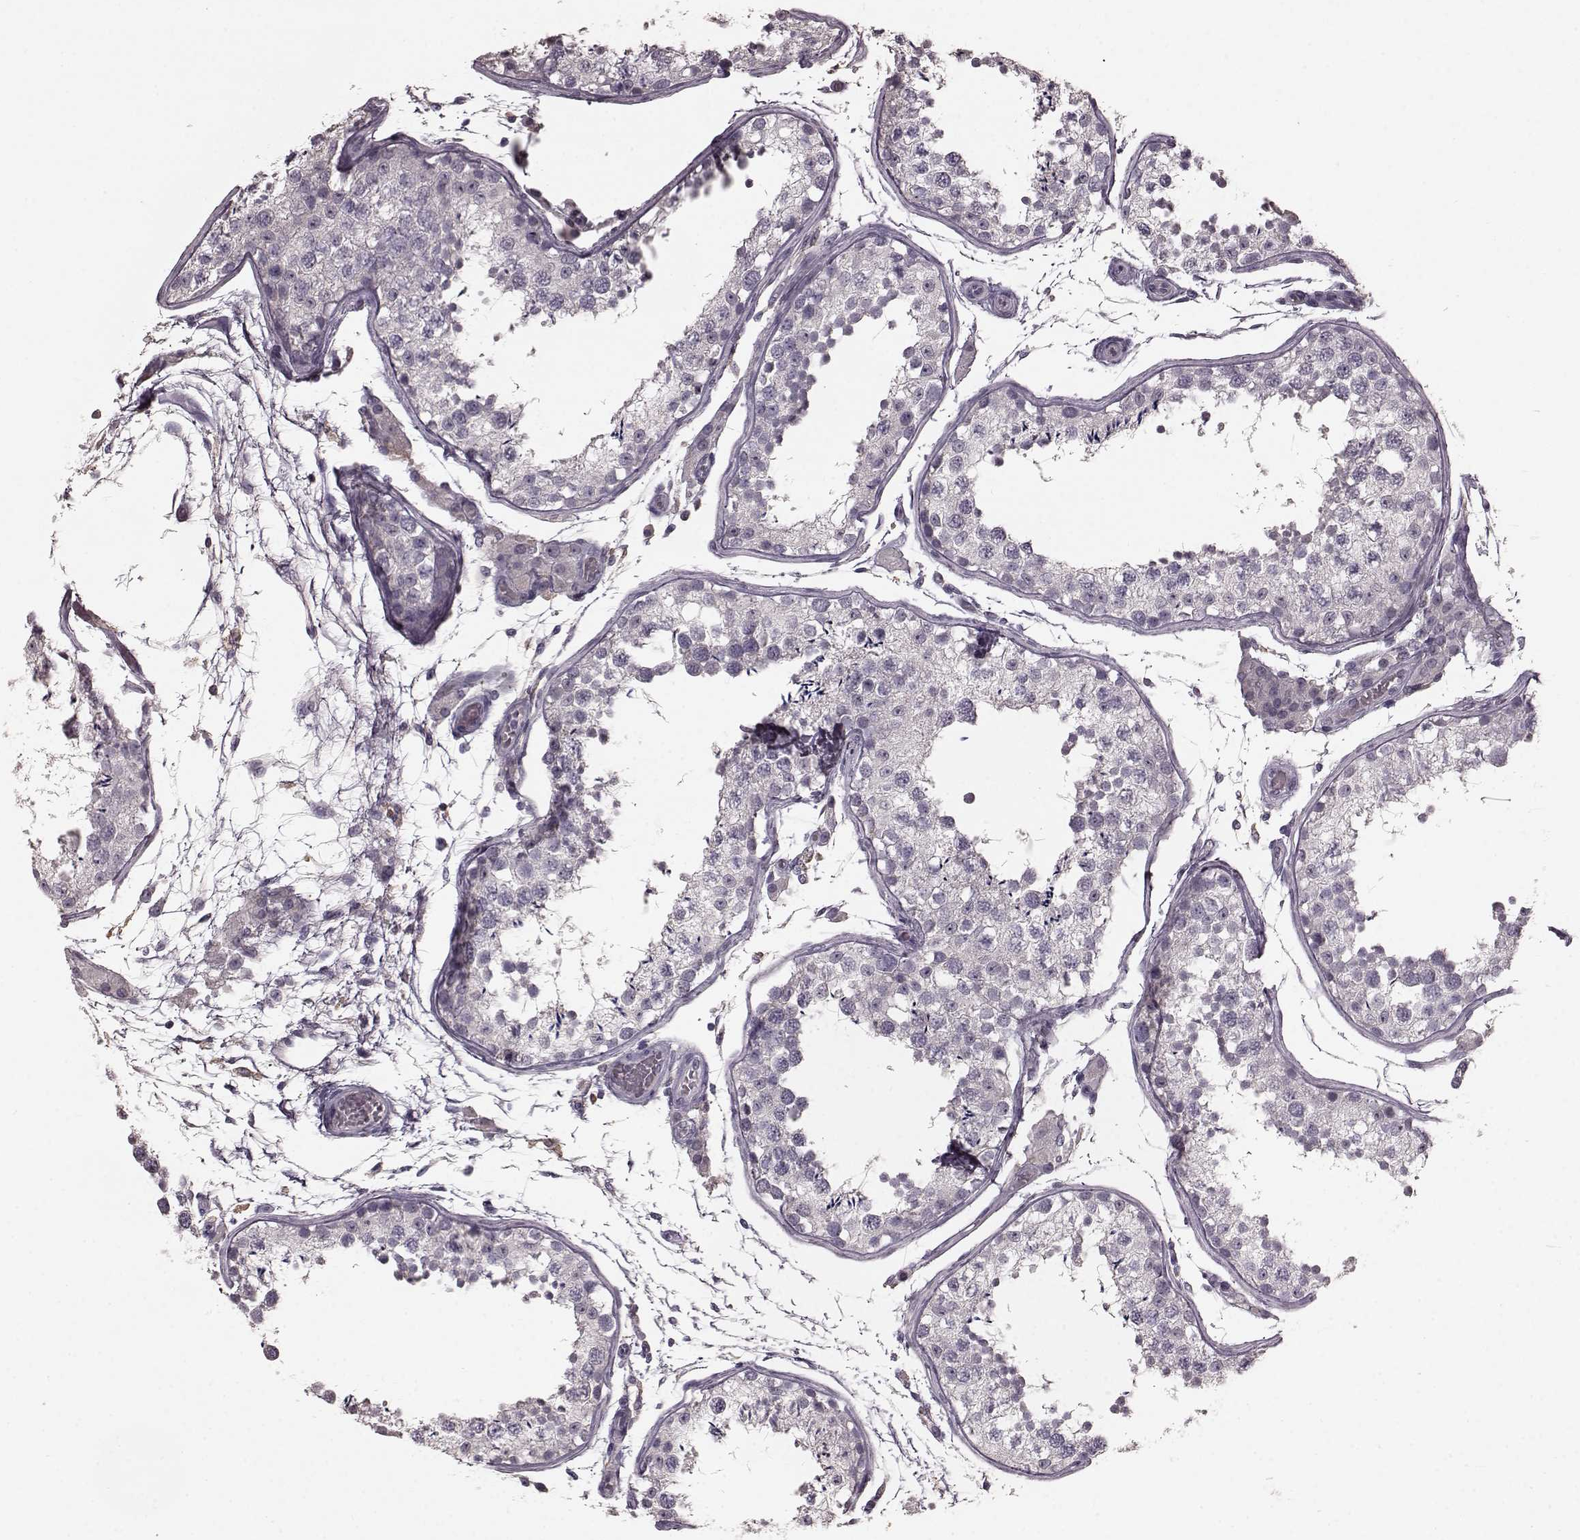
{"staining": {"intensity": "negative", "quantity": "none", "location": "none"}, "tissue": "testis", "cell_type": "Cells in seminiferous ducts", "image_type": "normal", "snomed": [{"axis": "morphology", "description": "Normal tissue, NOS"}, {"axis": "topography", "description": "Testis"}], "caption": "Immunohistochemistry micrograph of benign testis stained for a protein (brown), which reveals no positivity in cells in seminiferous ducts.", "gene": "CD28", "patient": {"sex": "male", "age": 29}}